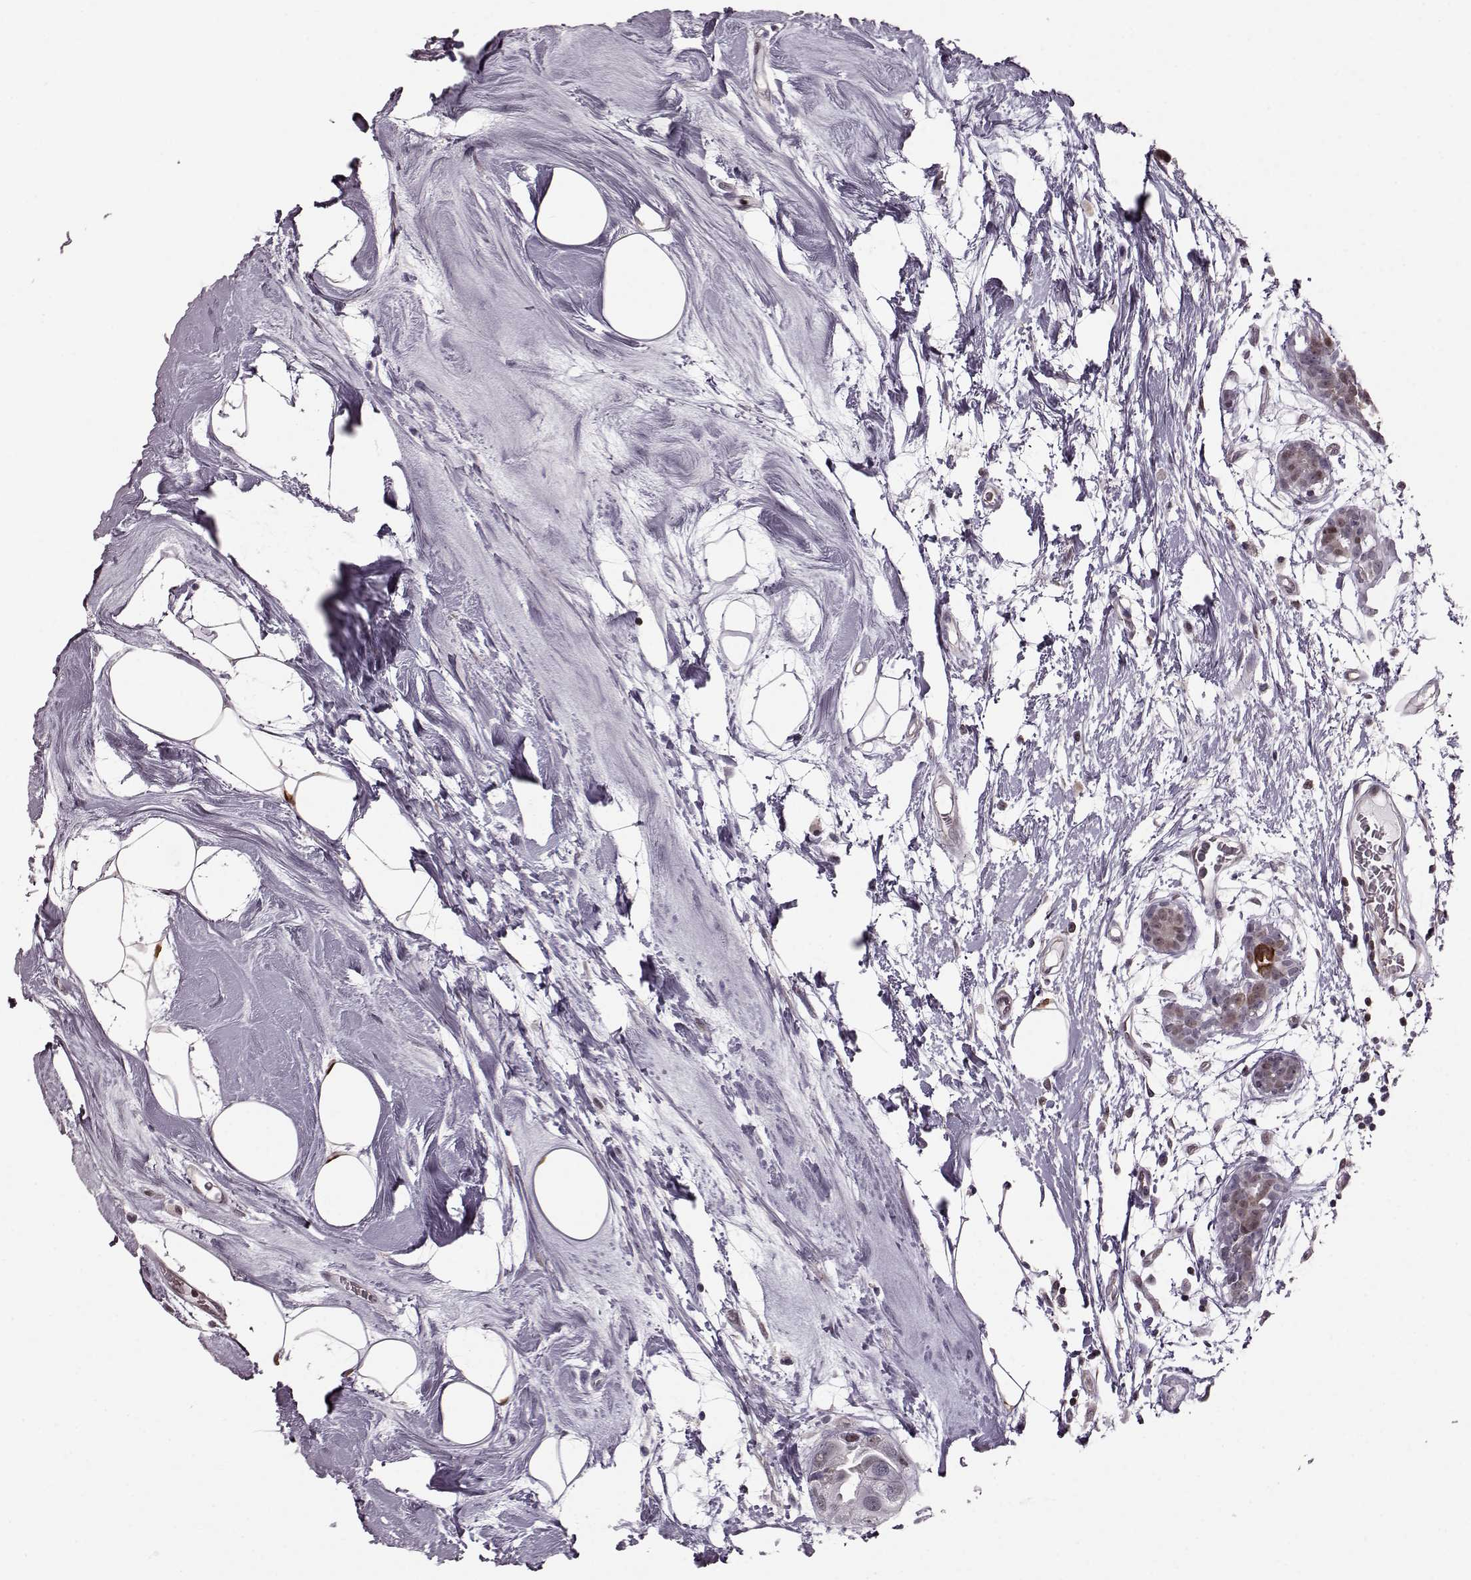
{"staining": {"intensity": "weak", "quantity": "<25%", "location": "nuclear"}, "tissue": "breast cancer", "cell_type": "Tumor cells", "image_type": "cancer", "snomed": [{"axis": "morphology", "description": "Normal tissue, NOS"}, {"axis": "morphology", "description": "Duct carcinoma"}, {"axis": "topography", "description": "Breast"}], "caption": "This image is of intraductal carcinoma (breast) stained with immunohistochemistry (IHC) to label a protein in brown with the nuclei are counter-stained blue. There is no expression in tumor cells.", "gene": "KLF6", "patient": {"sex": "female", "age": 40}}